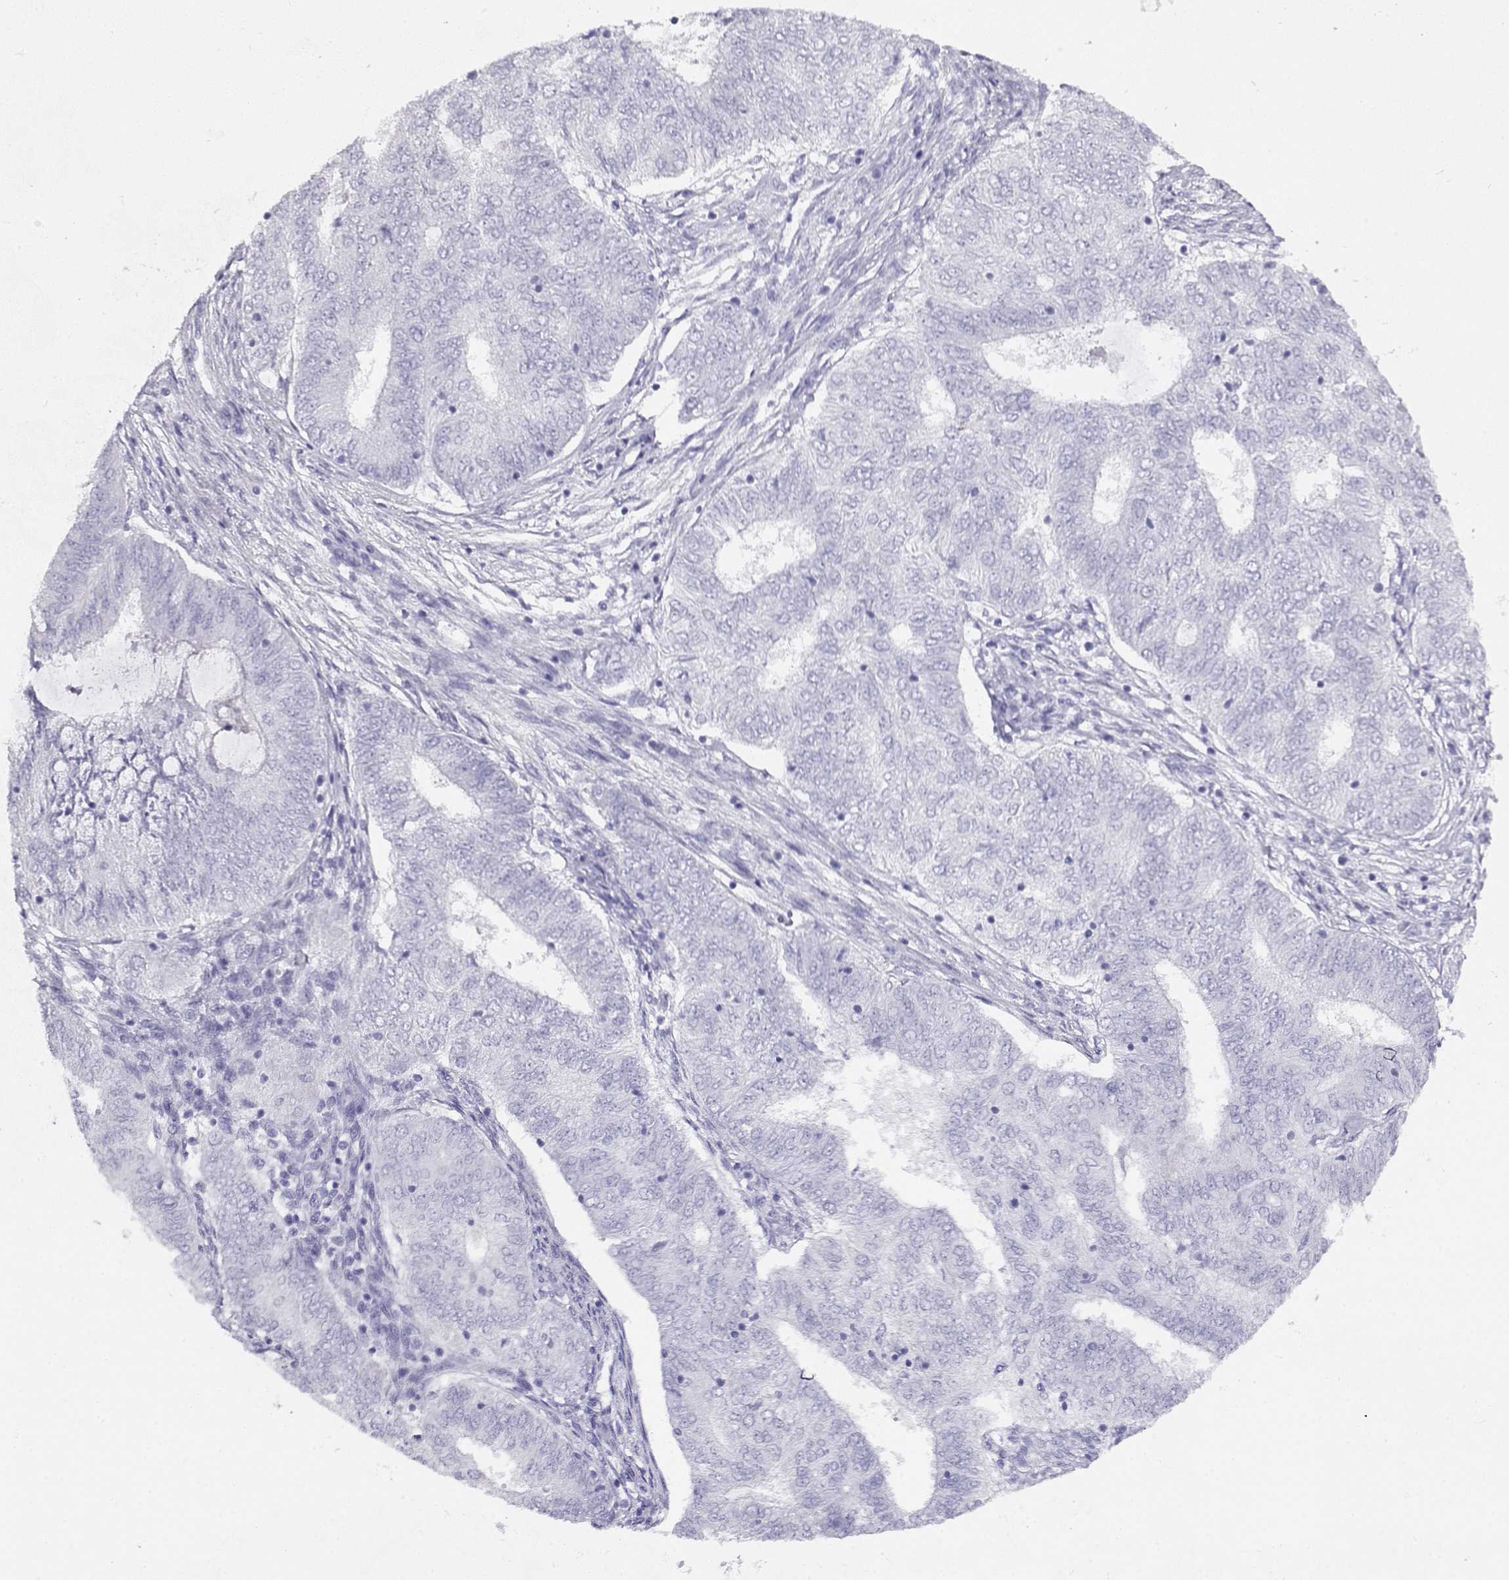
{"staining": {"intensity": "negative", "quantity": "none", "location": "none"}, "tissue": "endometrial cancer", "cell_type": "Tumor cells", "image_type": "cancer", "snomed": [{"axis": "morphology", "description": "Adenocarcinoma, NOS"}, {"axis": "topography", "description": "Endometrium"}], "caption": "Immunohistochemistry (IHC) photomicrograph of human endometrial cancer (adenocarcinoma) stained for a protein (brown), which demonstrates no staining in tumor cells.", "gene": "CABS1", "patient": {"sex": "female", "age": 62}}